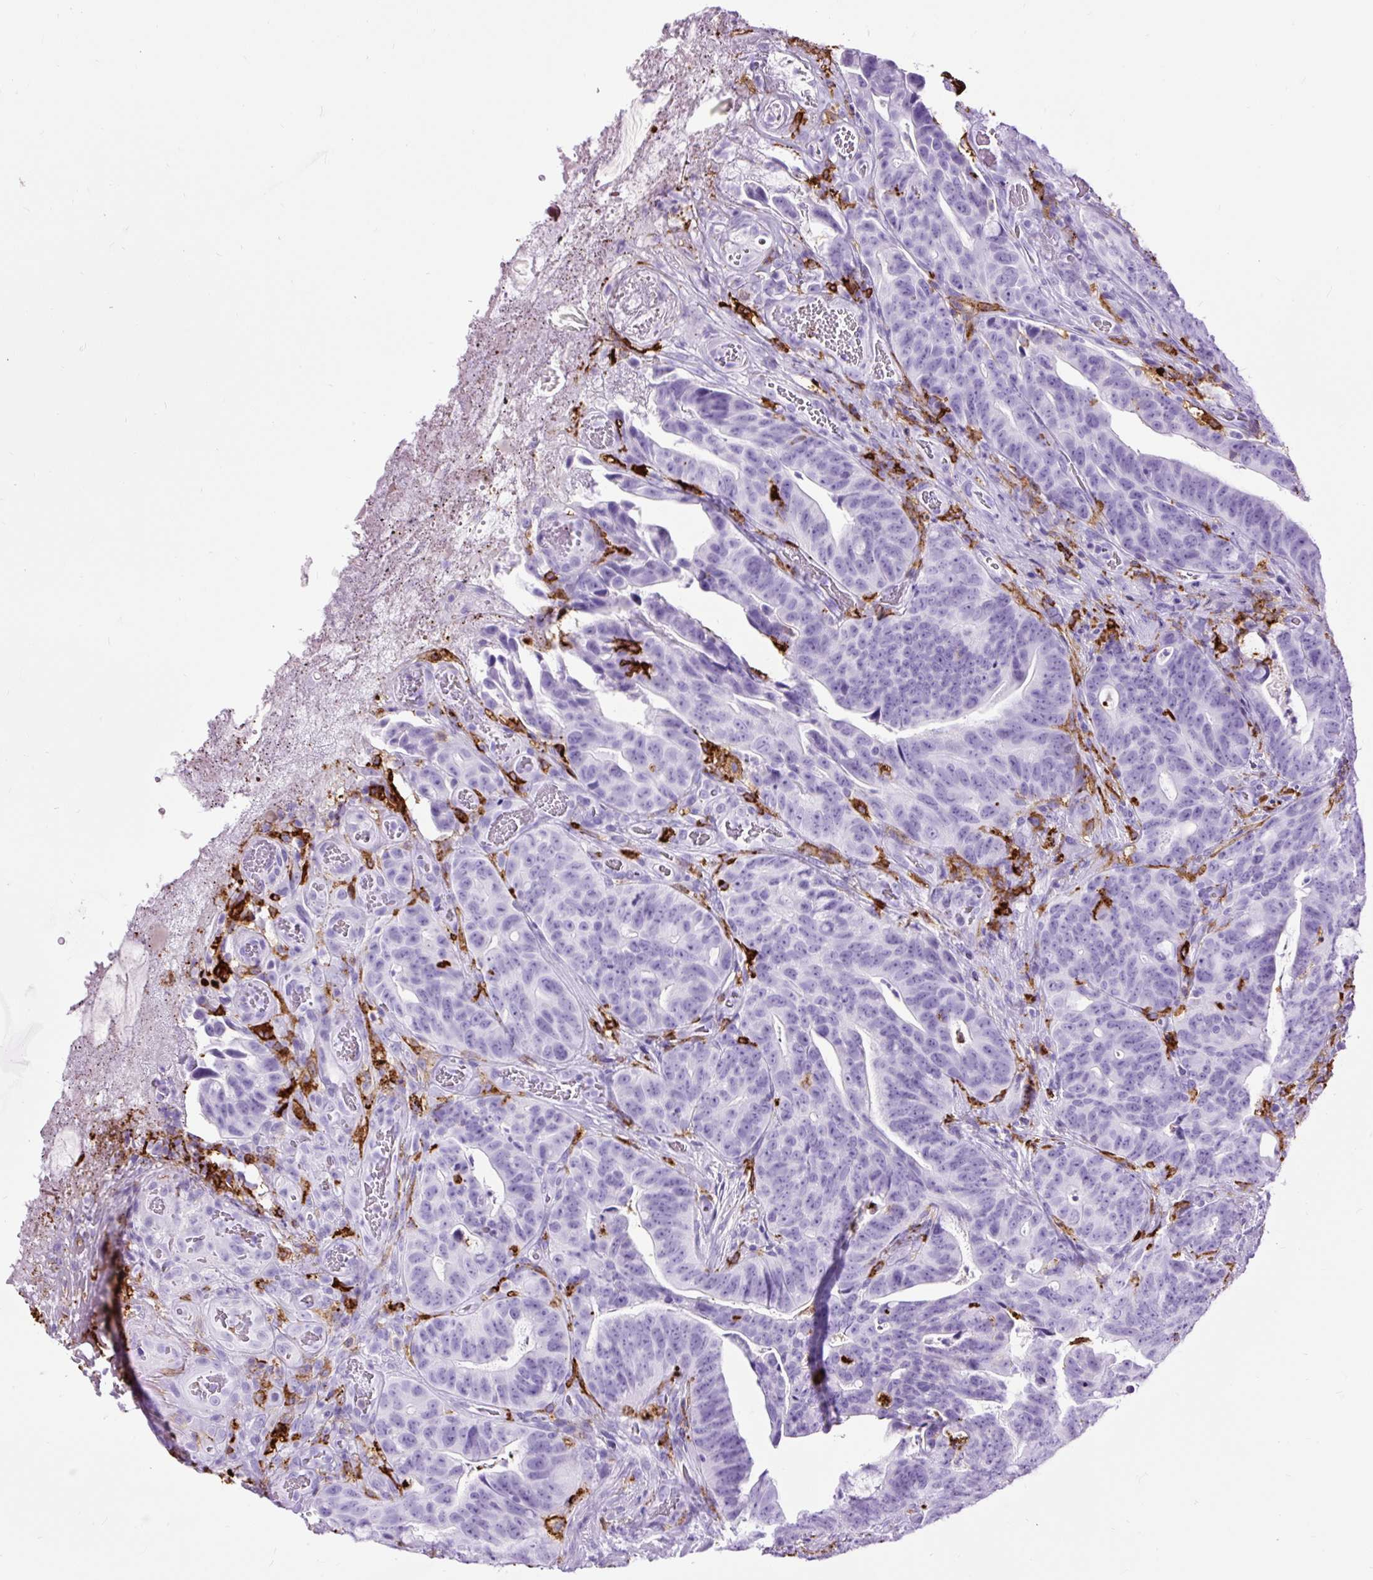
{"staining": {"intensity": "negative", "quantity": "none", "location": "none"}, "tissue": "colorectal cancer", "cell_type": "Tumor cells", "image_type": "cancer", "snomed": [{"axis": "morphology", "description": "Adenocarcinoma, NOS"}, {"axis": "topography", "description": "Colon"}], "caption": "Tumor cells show no significant positivity in colorectal cancer (adenocarcinoma). (DAB (3,3'-diaminobenzidine) IHC with hematoxylin counter stain).", "gene": "HLA-DRA", "patient": {"sex": "female", "age": 82}}